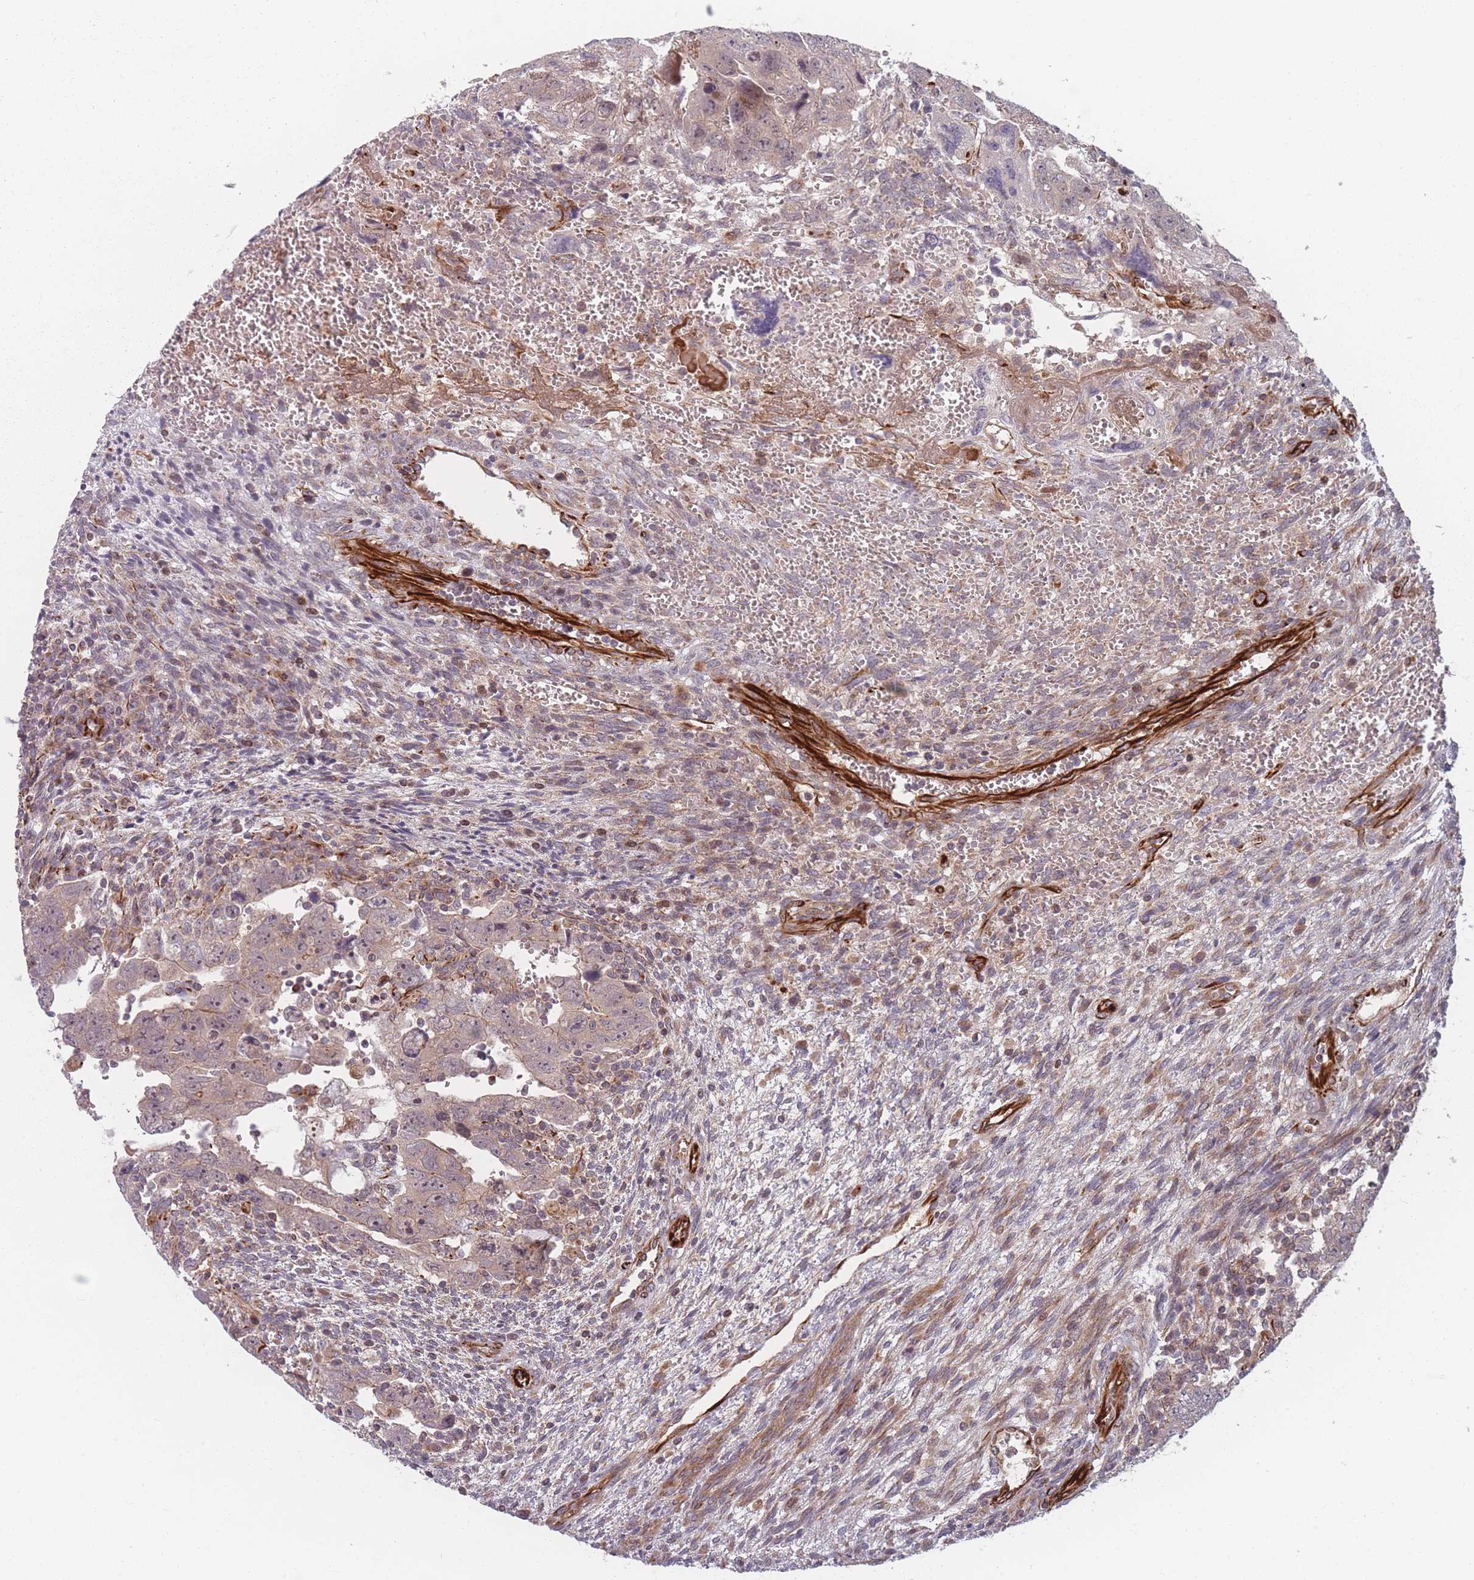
{"staining": {"intensity": "weak", "quantity": "<25%", "location": "cytoplasmic/membranous"}, "tissue": "testis cancer", "cell_type": "Tumor cells", "image_type": "cancer", "snomed": [{"axis": "morphology", "description": "Carcinoma, Embryonal, NOS"}, {"axis": "topography", "description": "Testis"}], "caption": "An image of testis cancer stained for a protein displays no brown staining in tumor cells.", "gene": "EEF1AKMT2", "patient": {"sex": "male", "age": 28}}